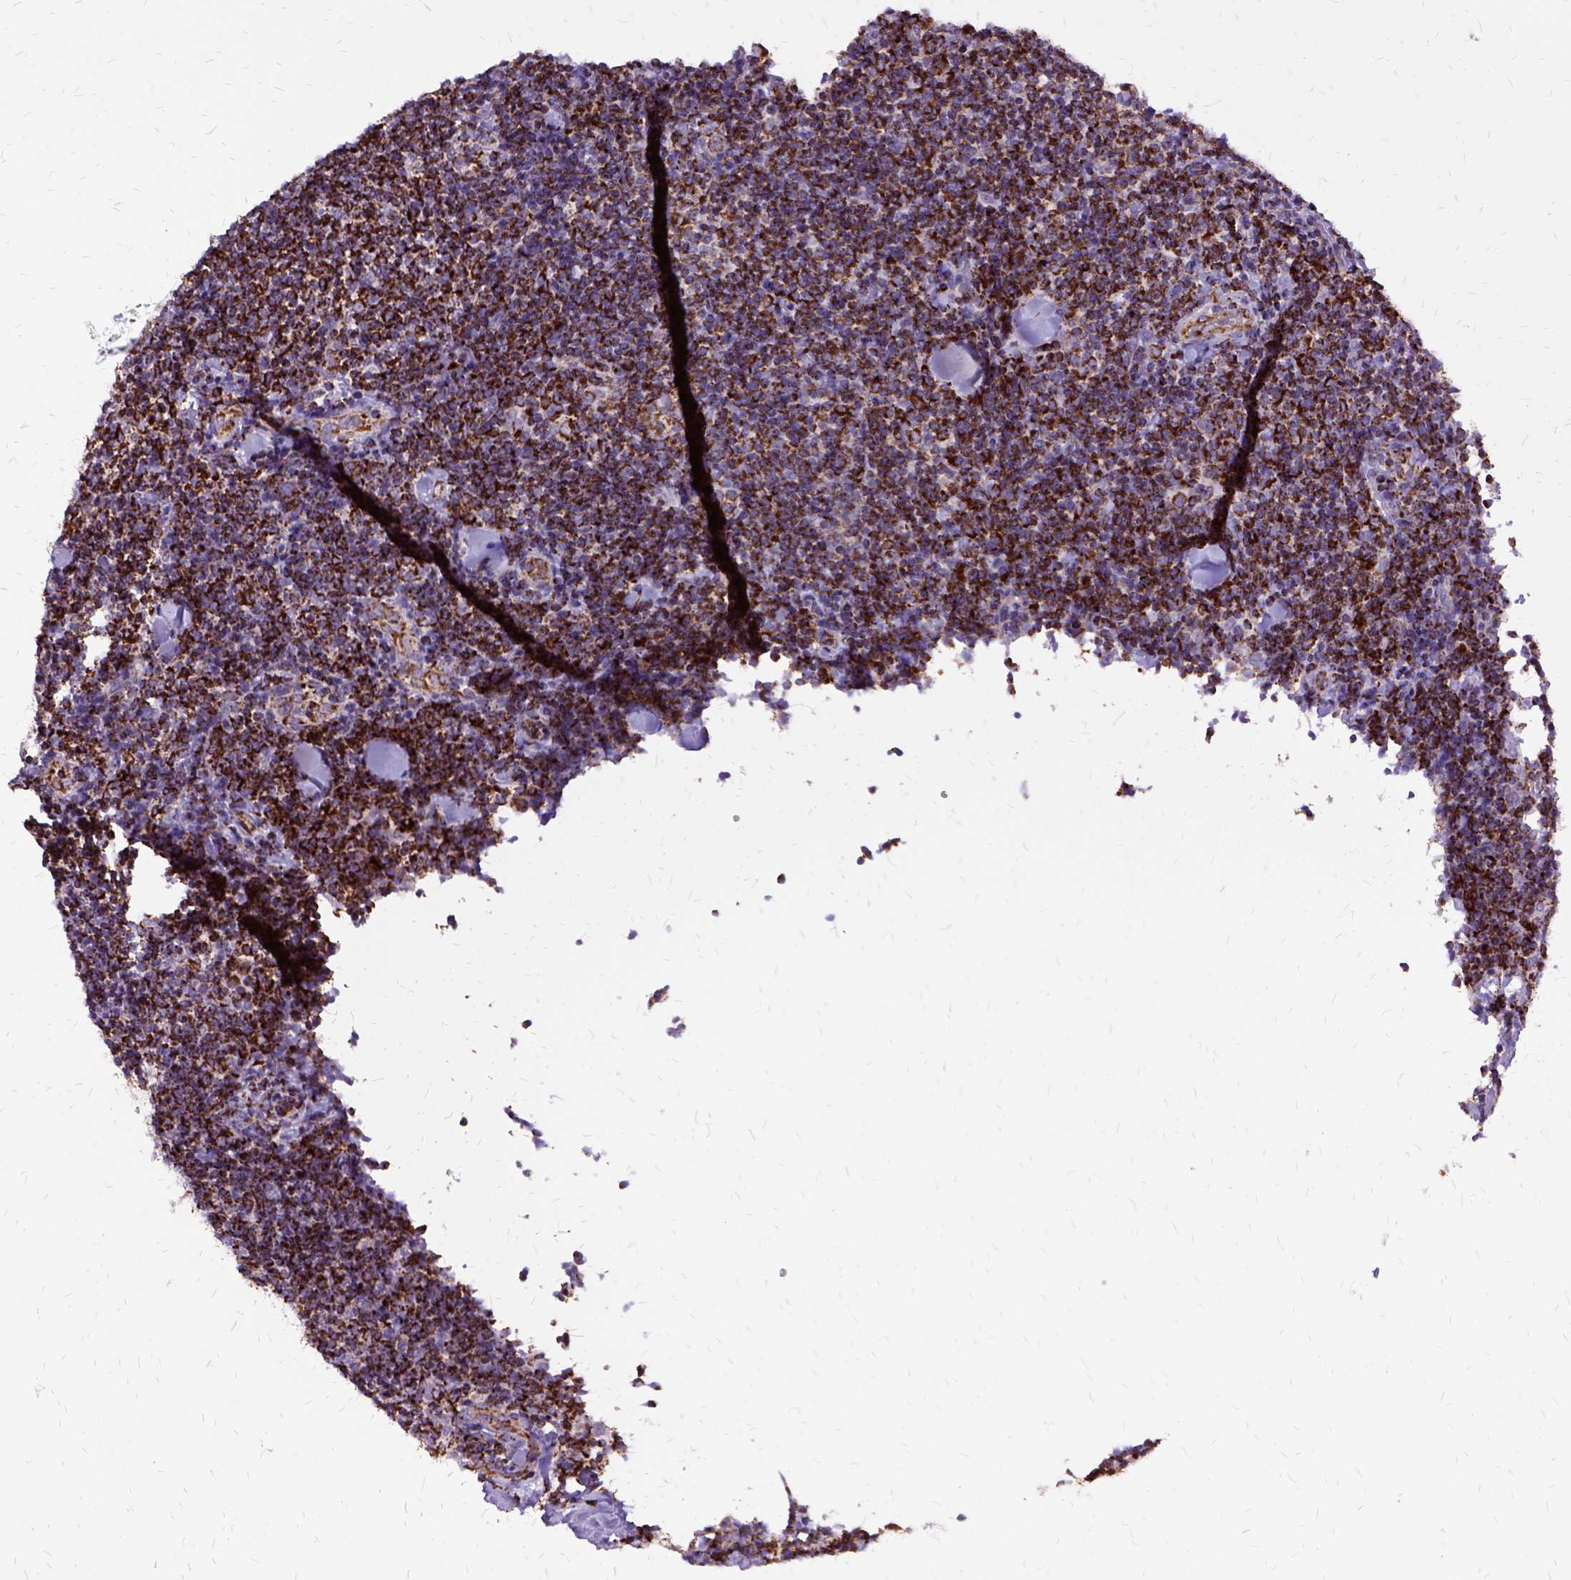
{"staining": {"intensity": "strong", "quantity": "25%-75%", "location": "cytoplasmic/membranous"}, "tissue": "lymphoma", "cell_type": "Tumor cells", "image_type": "cancer", "snomed": [{"axis": "morphology", "description": "Malignant lymphoma, non-Hodgkin's type, Low grade"}, {"axis": "topography", "description": "Lymph node"}], "caption": "Protein expression analysis of low-grade malignant lymphoma, non-Hodgkin's type demonstrates strong cytoplasmic/membranous positivity in about 25%-75% of tumor cells. The staining is performed using DAB brown chromogen to label protein expression. The nuclei are counter-stained blue using hematoxylin.", "gene": "OXCT1", "patient": {"sex": "female", "age": 56}}